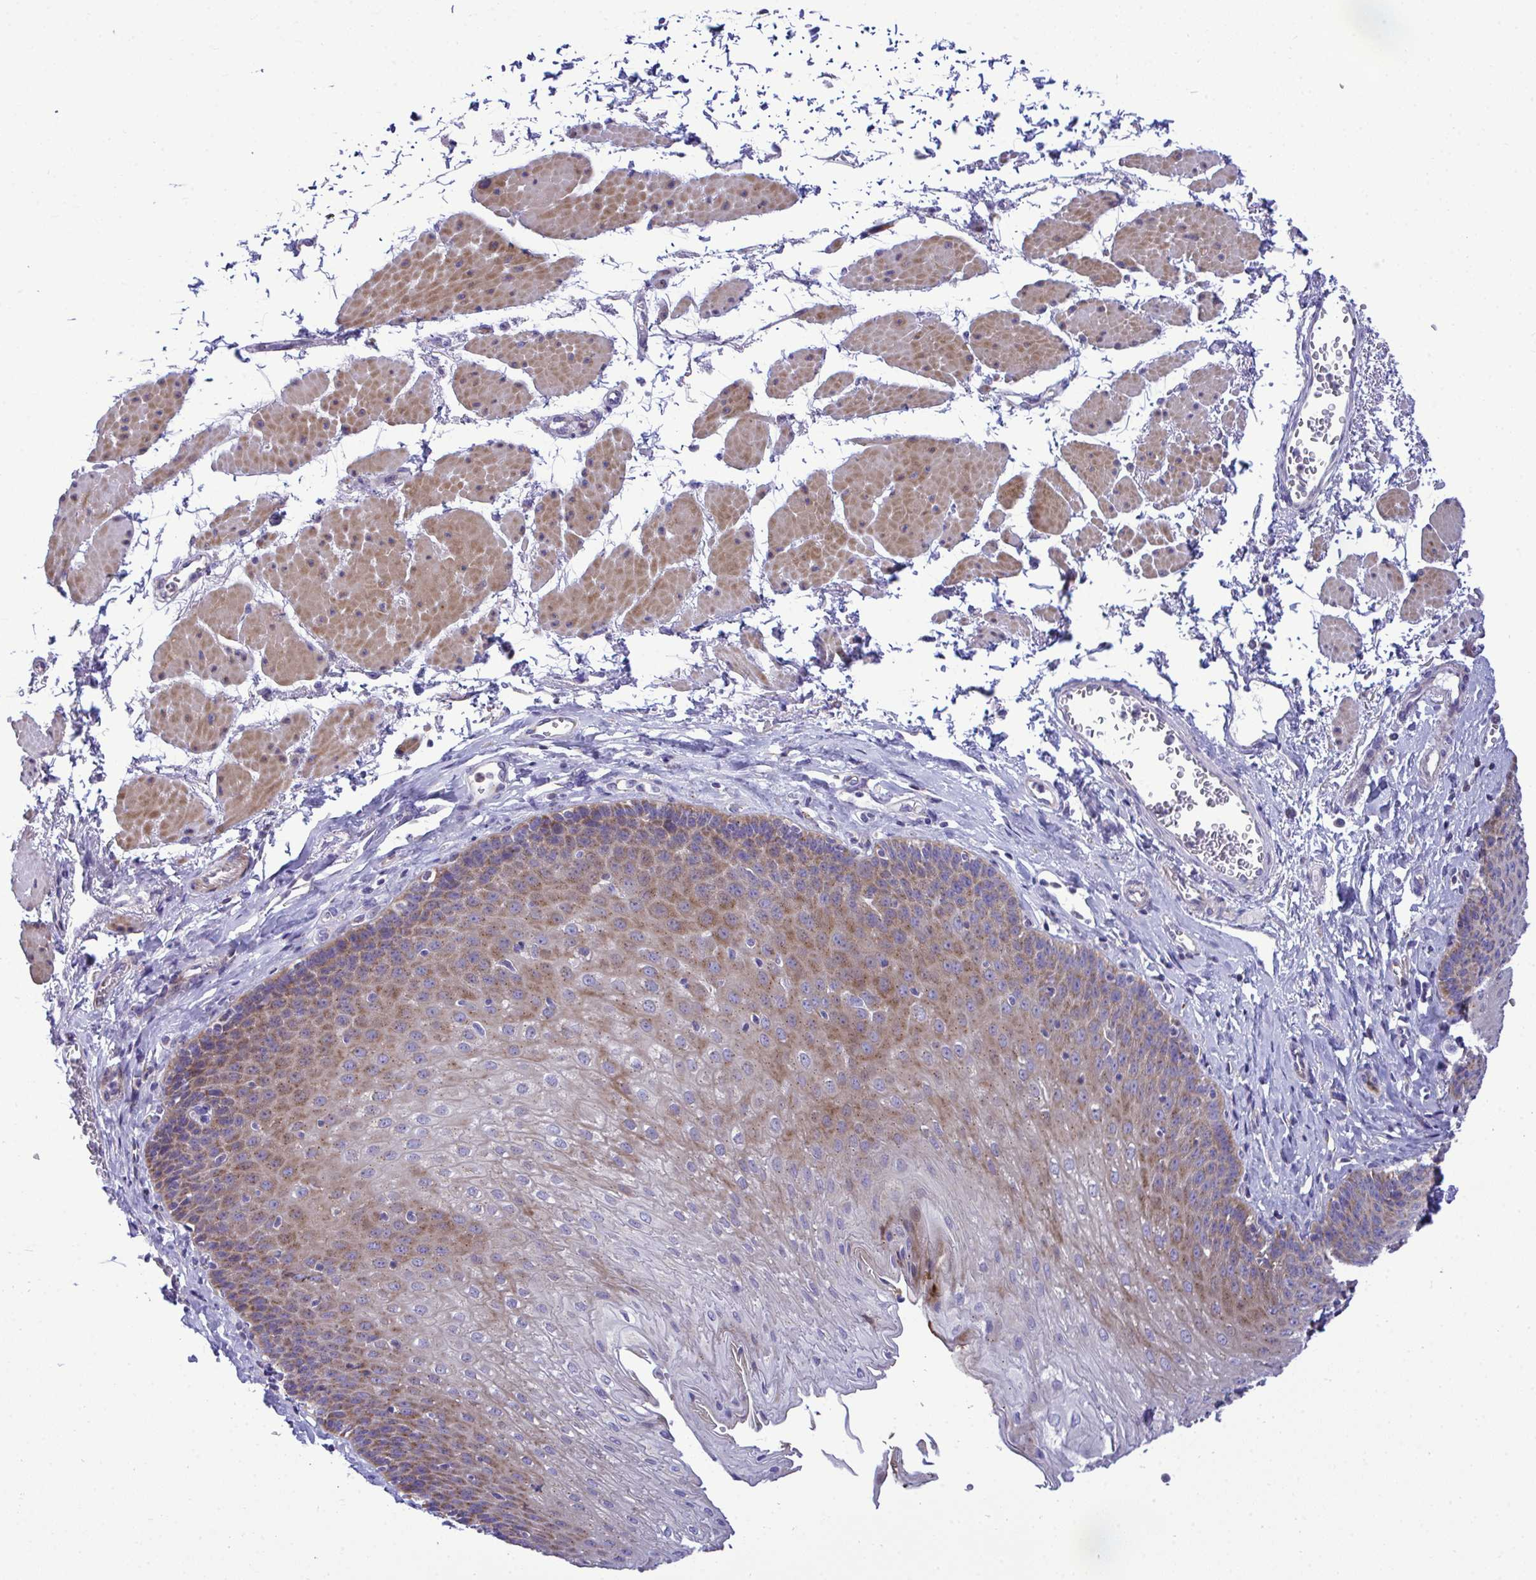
{"staining": {"intensity": "moderate", "quantity": "25%-75%", "location": "cytoplasmic/membranous"}, "tissue": "esophagus", "cell_type": "Squamous epithelial cells", "image_type": "normal", "snomed": [{"axis": "morphology", "description": "Normal tissue, NOS"}, {"axis": "topography", "description": "Esophagus"}], "caption": "Brown immunohistochemical staining in normal esophagus exhibits moderate cytoplasmic/membranous expression in approximately 25%-75% of squamous epithelial cells.", "gene": "MRPS16", "patient": {"sex": "female", "age": 81}}